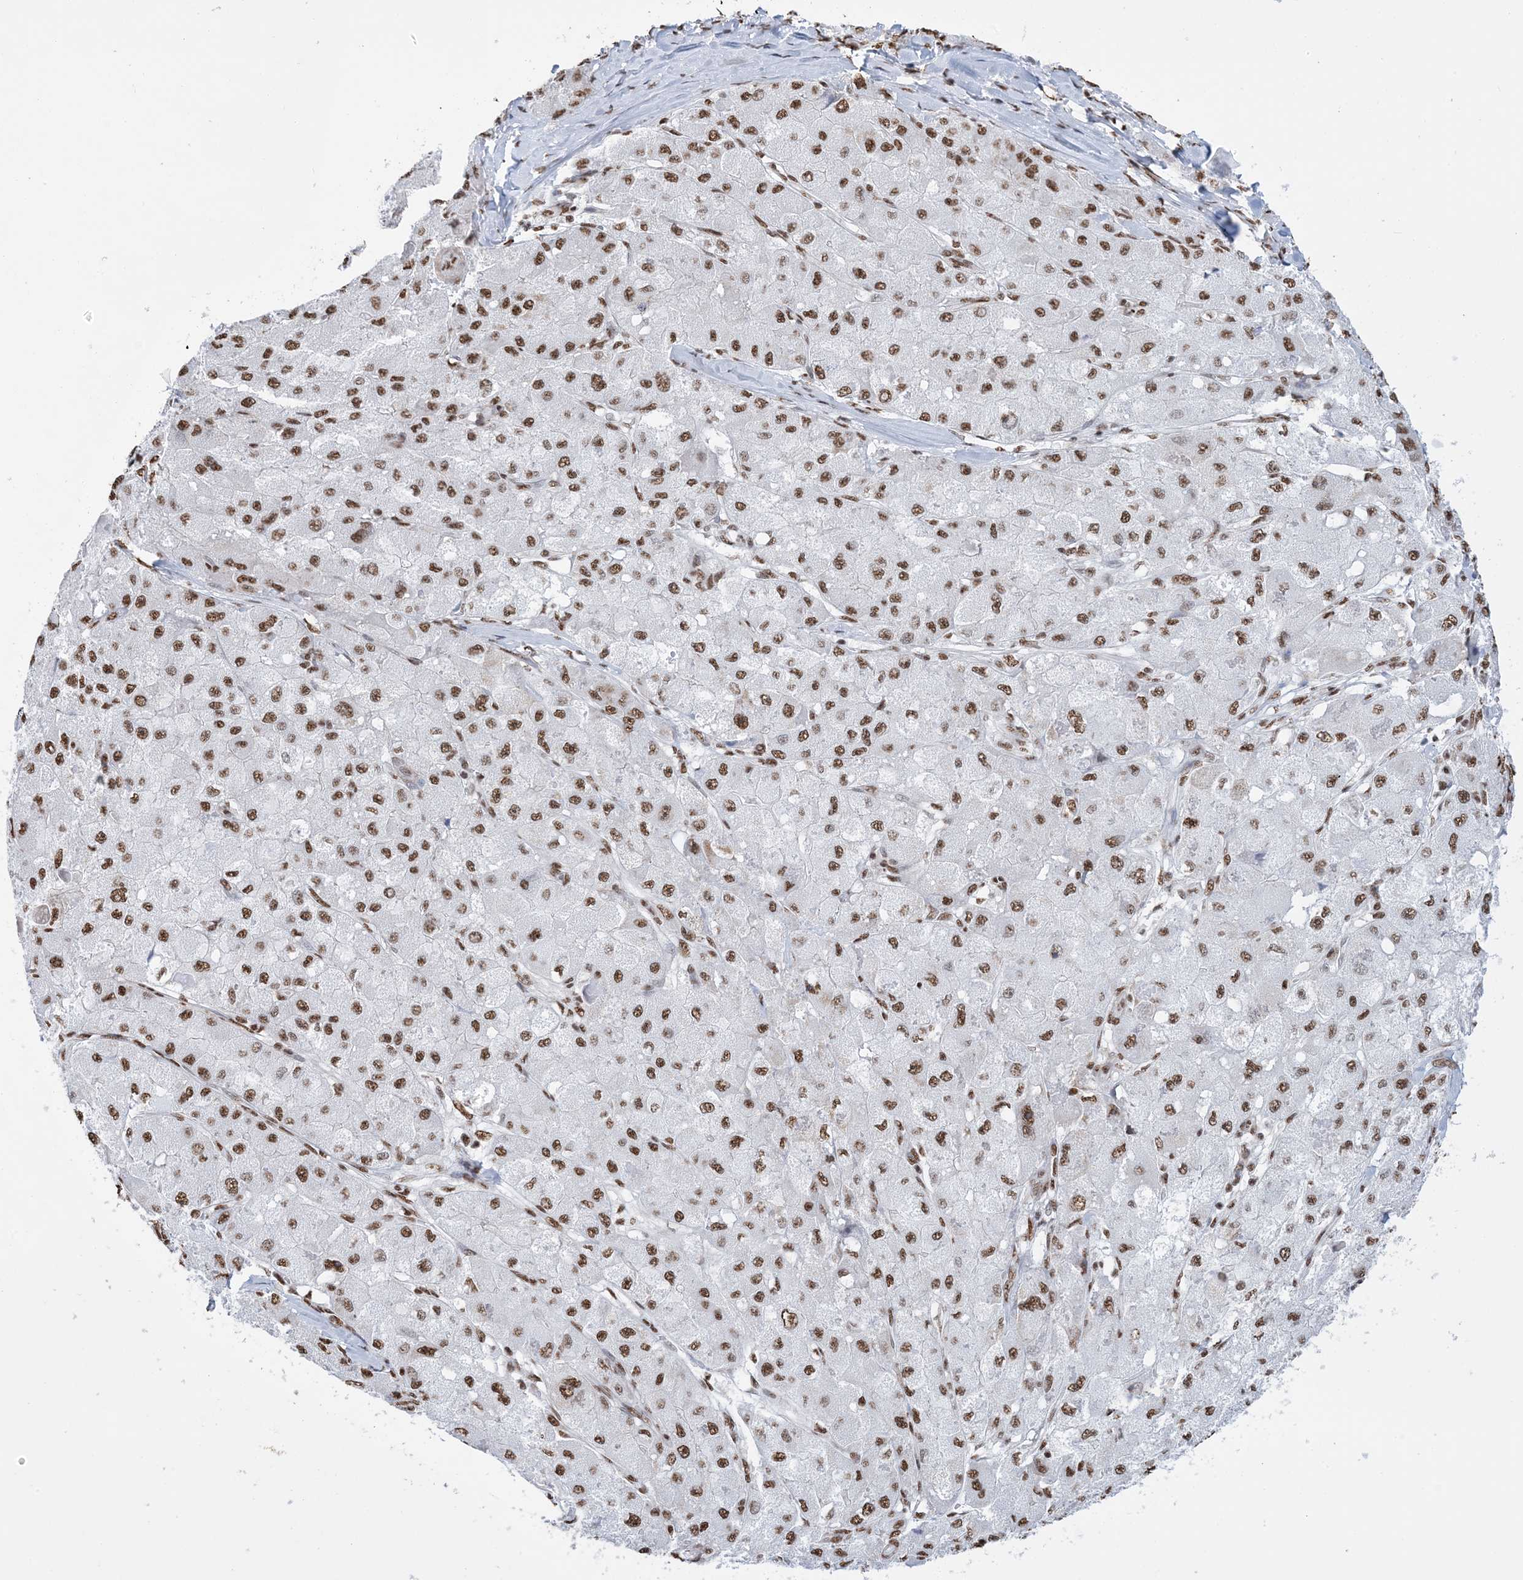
{"staining": {"intensity": "moderate", "quantity": ">75%", "location": "nuclear"}, "tissue": "liver cancer", "cell_type": "Tumor cells", "image_type": "cancer", "snomed": [{"axis": "morphology", "description": "Carcinoma, Hepatocellular, NOS"}, {"axis": "topography", "description": "Liver"}], "caption": "The histopathology image shows immunohistochemical staining of liver cancer. There is moderate nuclear expression is present in approximately >75% of tumor cells. (Stains: DAB (3,3'-diaminobenzidine) in brown, nuclei in blue, Microscopy: brightfield microscopy at high magnification).", "gene": "ZNF792", "patient": {"sex": "male", "age": 80}}